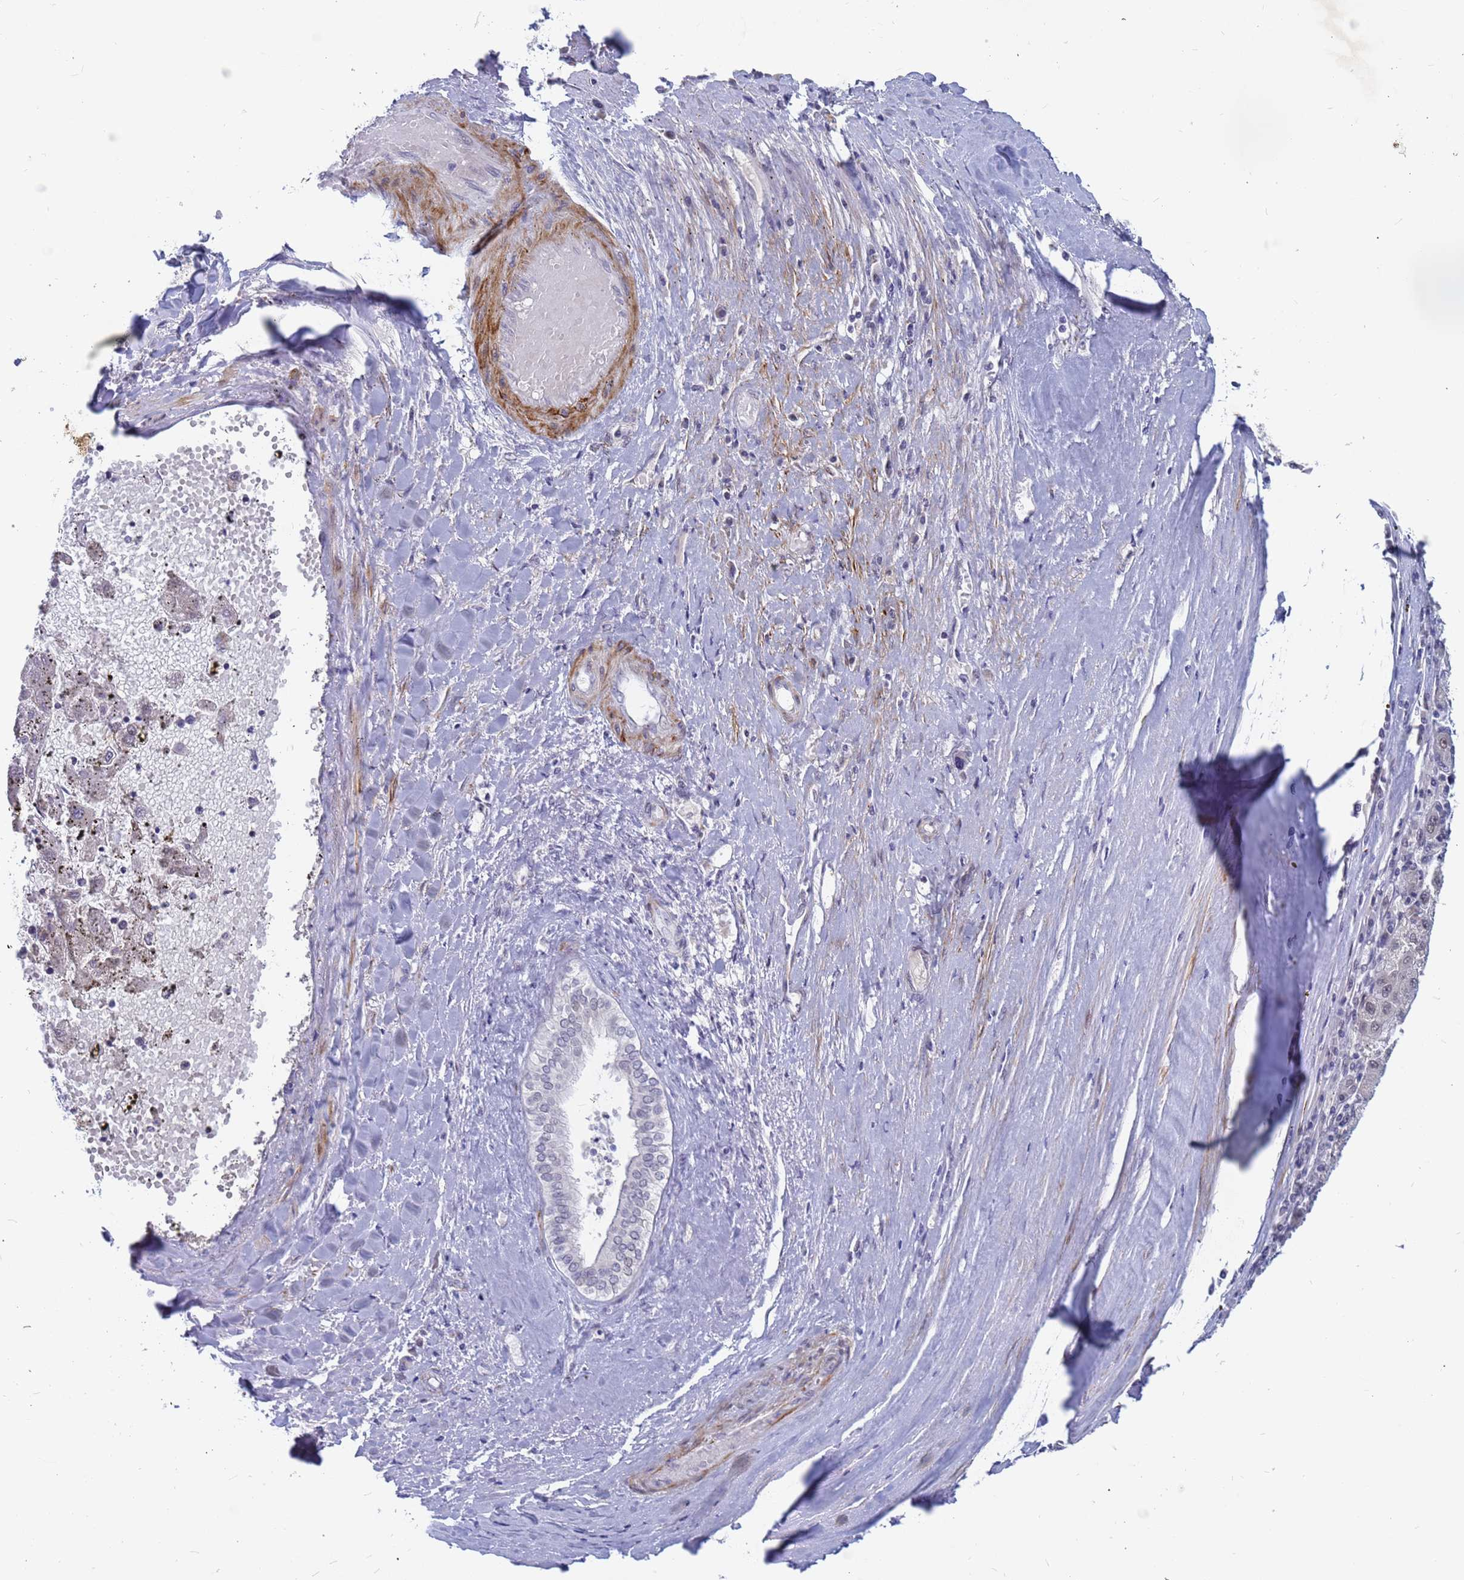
{"staining": {"intensity": "weak", "quantity": "25%-75%", "location": "nuclear"}, "tissue": "liver cancer", "cell_type": "Tumor cells", "image_type": "cancer", "snomed": [{"axis": "morphology", "description": "Carcinoma, Hepatocellular, NOS"}, {"axis": "topography", "description": "Liver"}], "caption": "Protein expression analysis of liver hepatocellular carcinoma shows weak nuclear staining in about 25%-75% of tumor cells.", "gene": "CXorf65", "patient": {"sex": "male", "age": 72}}